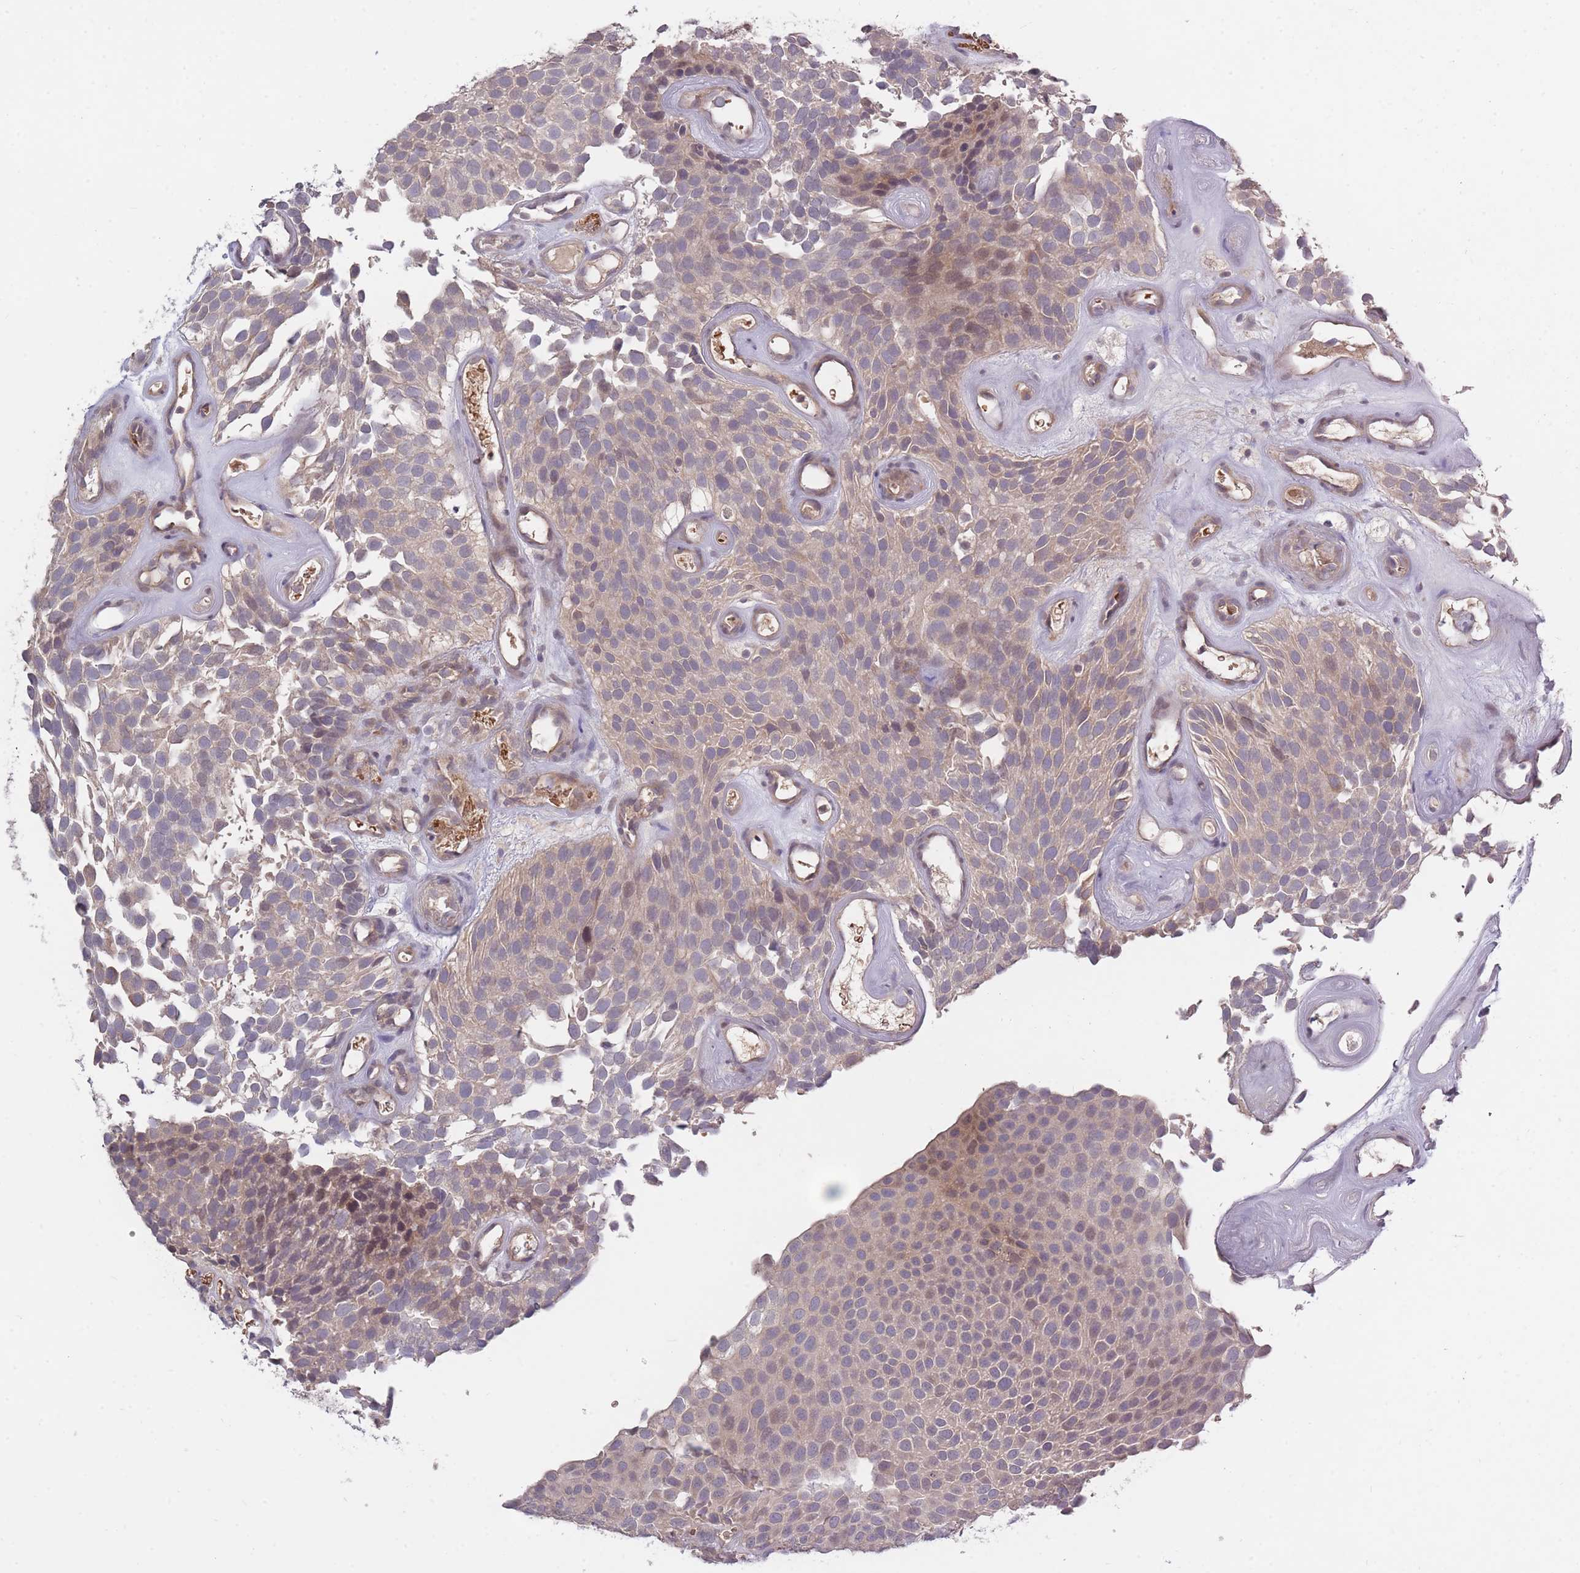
{"staining": {"intensity": "weak", "quantity": "25%-75%", "location": "cytoplasmic/membranous,nuclear"}, "tissue": "urothelial cancer", "cell_type": "Tumor cells", "image_type": "cancer", "snomed": [{"axis": "morphology", "description": "Urothelial carcinoma, Low grade"}, {"axis": "topography", "description": "Urinary bladder"}], "caption": "This image demonstrates immunohistochemistry staining of urothelial cancer, with low weak cytoplasmic/membranous and nuclear staining in about 25%-75% of tumor cells.", "gene": "ADCYAP1R1", "patient": {"sex": "male", "age": 89}}